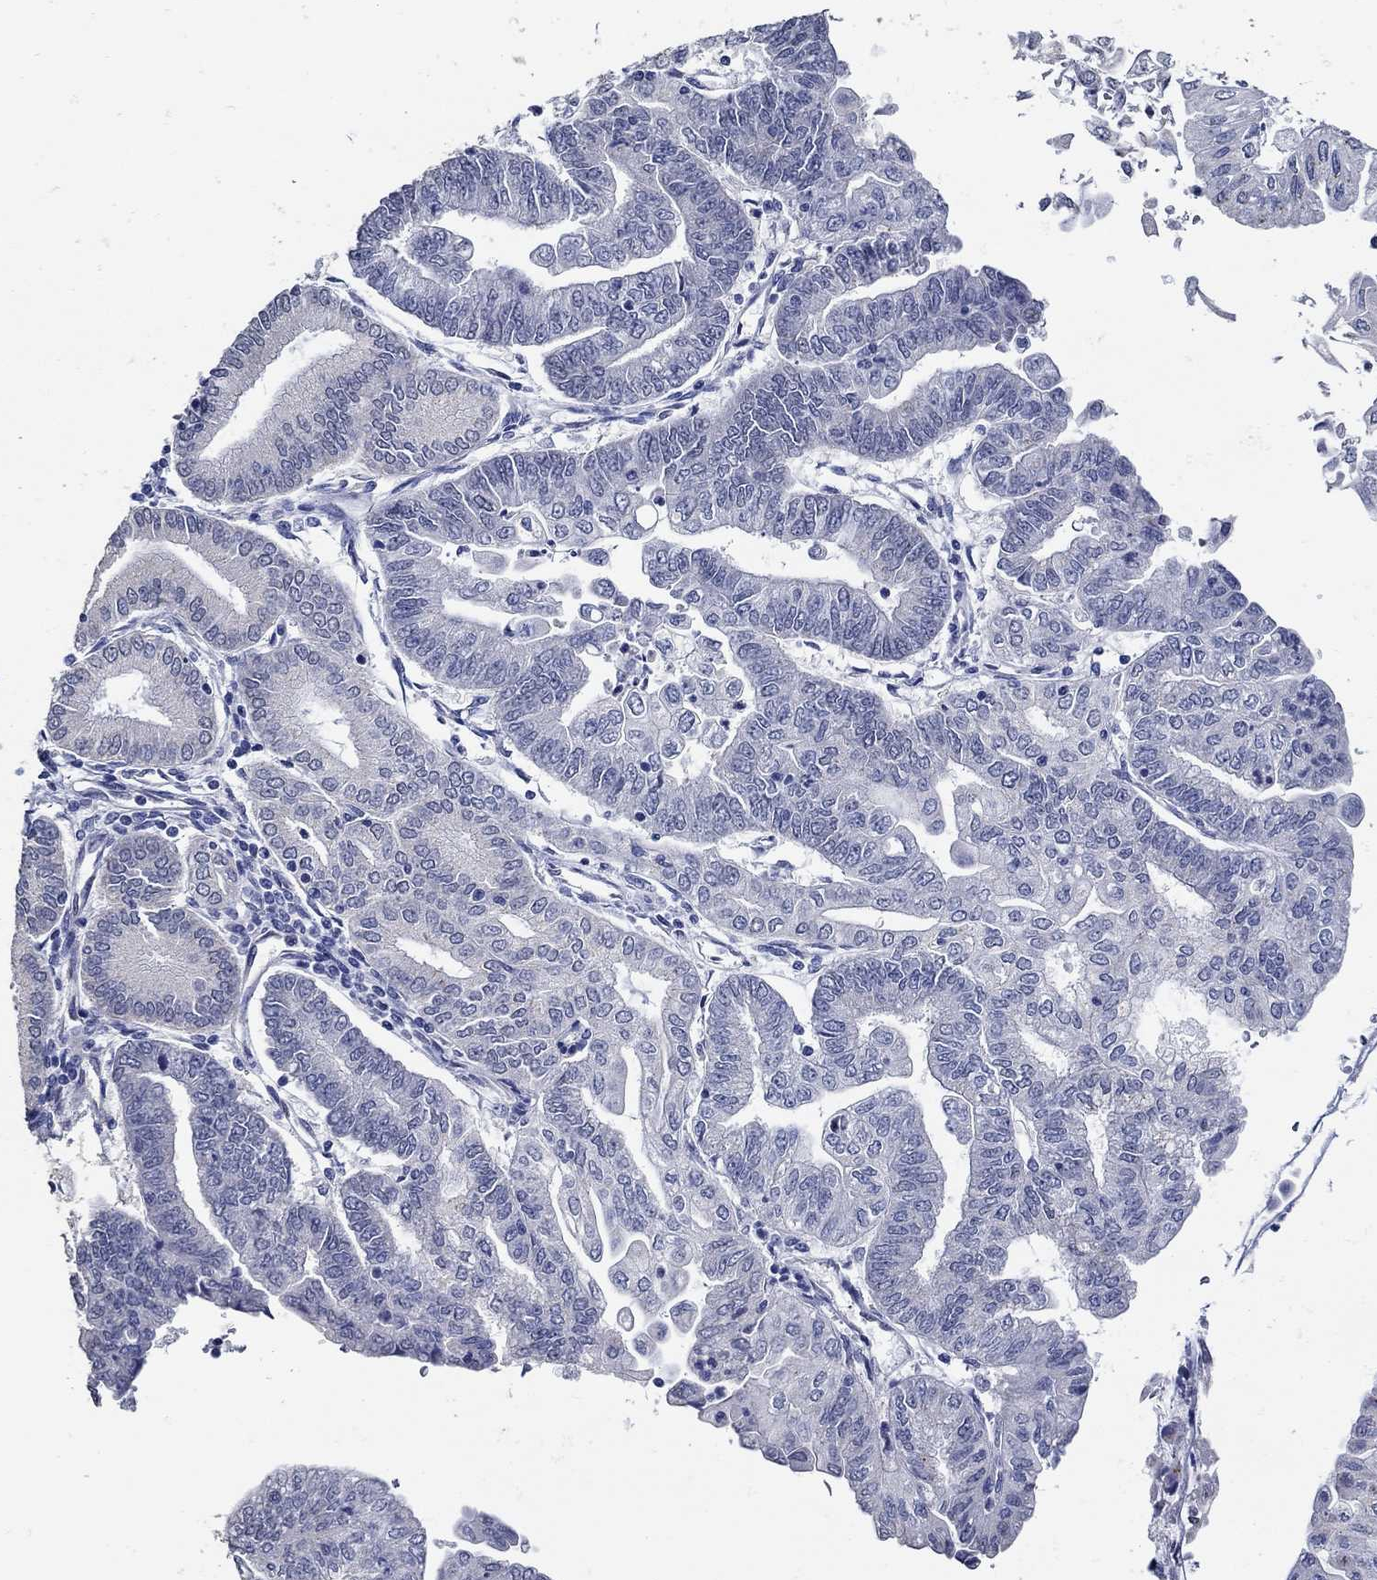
{"staining": {"intensity": "negative", "quantity": "none", "location": "none"}, "tissue": "endometrial cancer", "cell_type": "Tumor cells", "image_type": "cancer", "snomed": [{"axis": "morphology", "description": "Adenocarcinoma, NOS"}, {"axis": "topography", "description": "Endometrium"}], "caption": "DAB immunohistochemical staining of human endometrial adenocarcinoma demonstrates no significant positivity in tumor cells.", "gene": "KCNN3", "patient": {"sex": "female", "age": 55}}